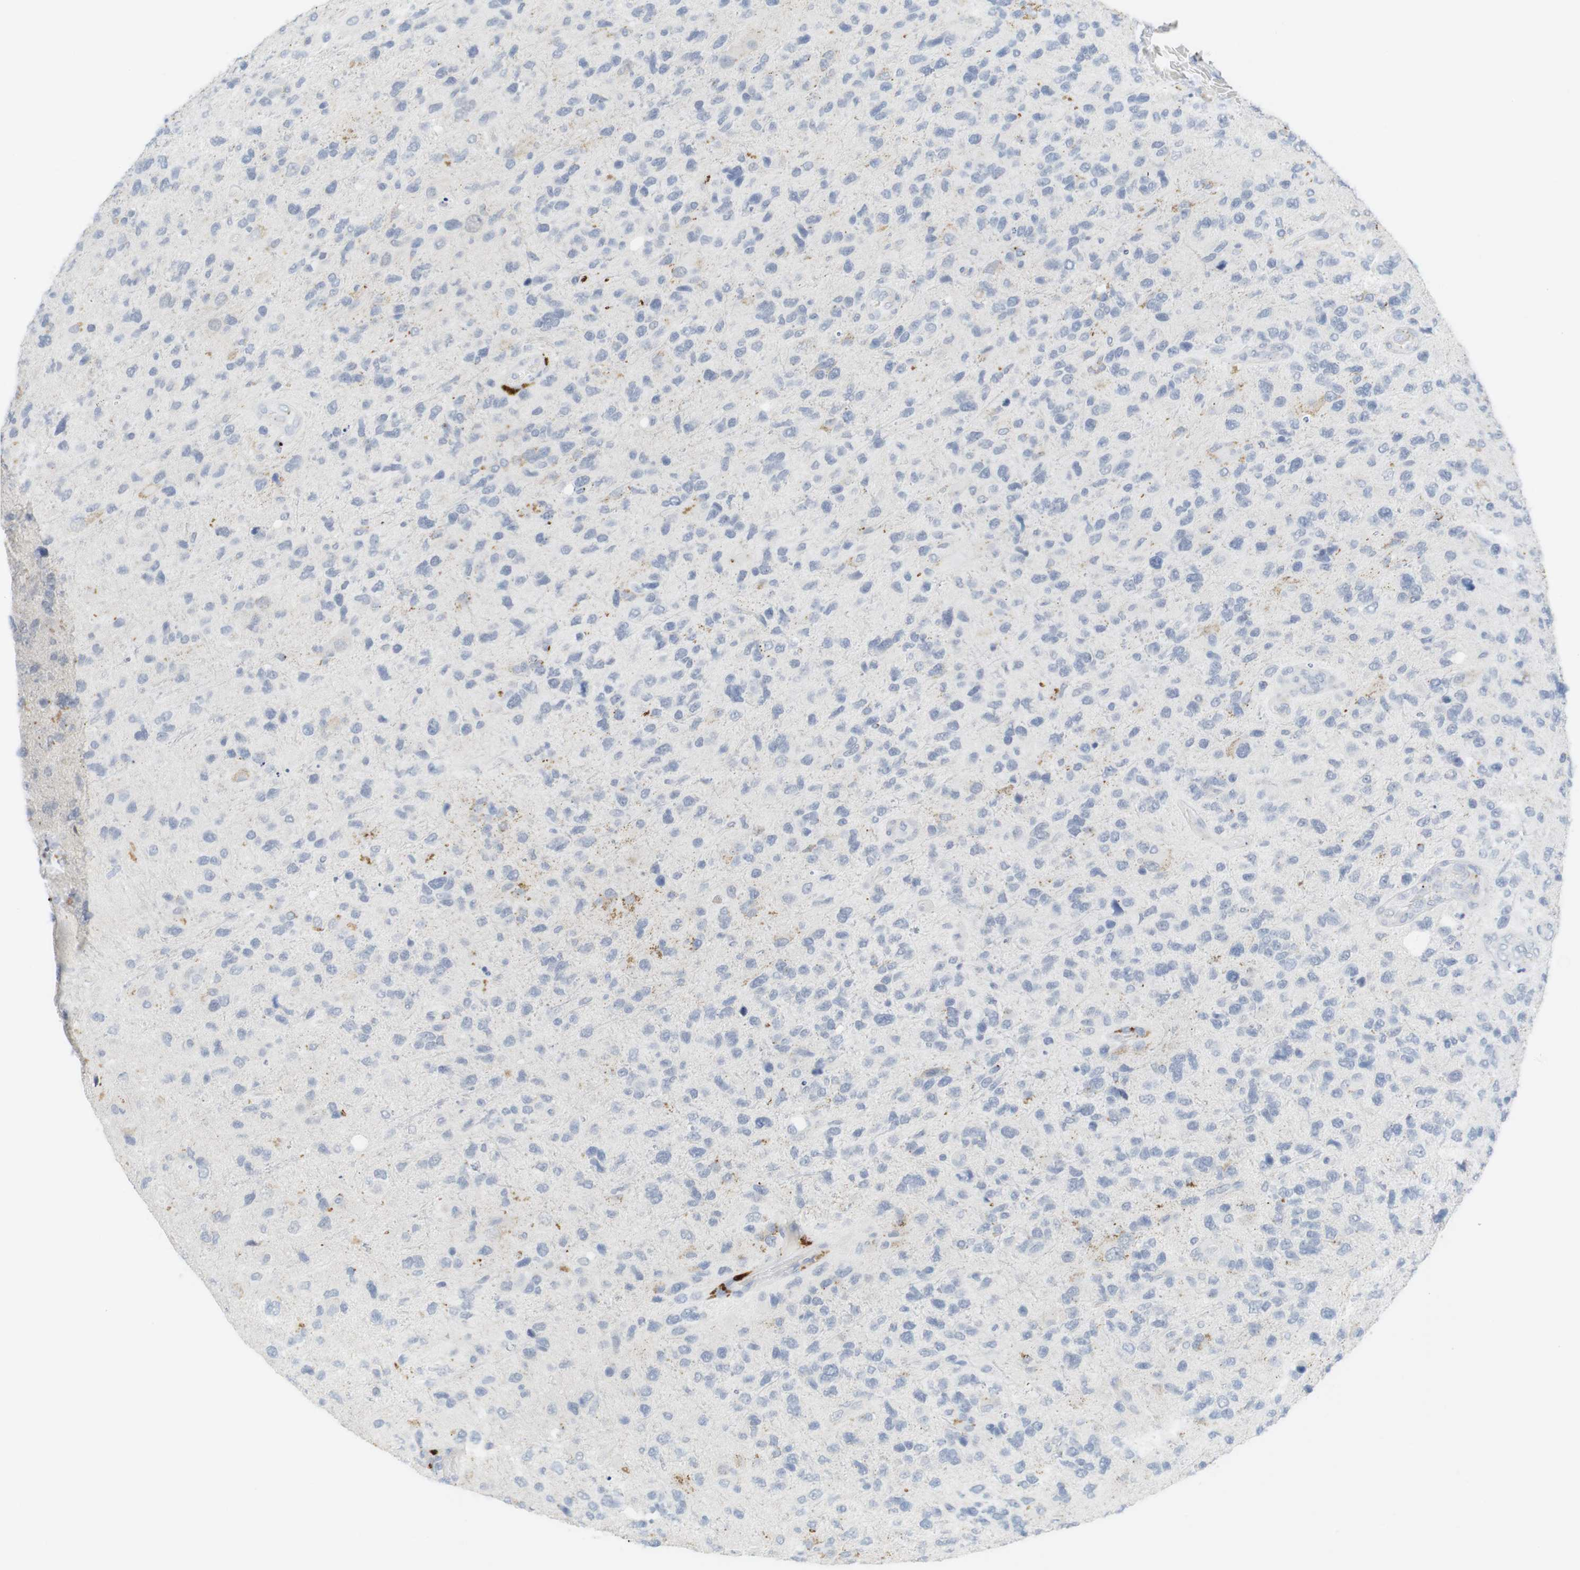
{"staining": {"intensity": "negative", "quantity": "none", "location": "none"}, "tissue": "glioma", "cell_type": "Tumor cells", "image_type": "cancer", "snomed": [{"axis": "morphology", "description": "Glioma, malignant, High grade"}, {"axis": "topography", "description": "Brain"}], "caption": "DAB immunohistochemical staining of human glioma demonstrates no significant positivity in tumor cells.", "gene": "YIPF1", "patient": {"sex": "female", "age": 58}}